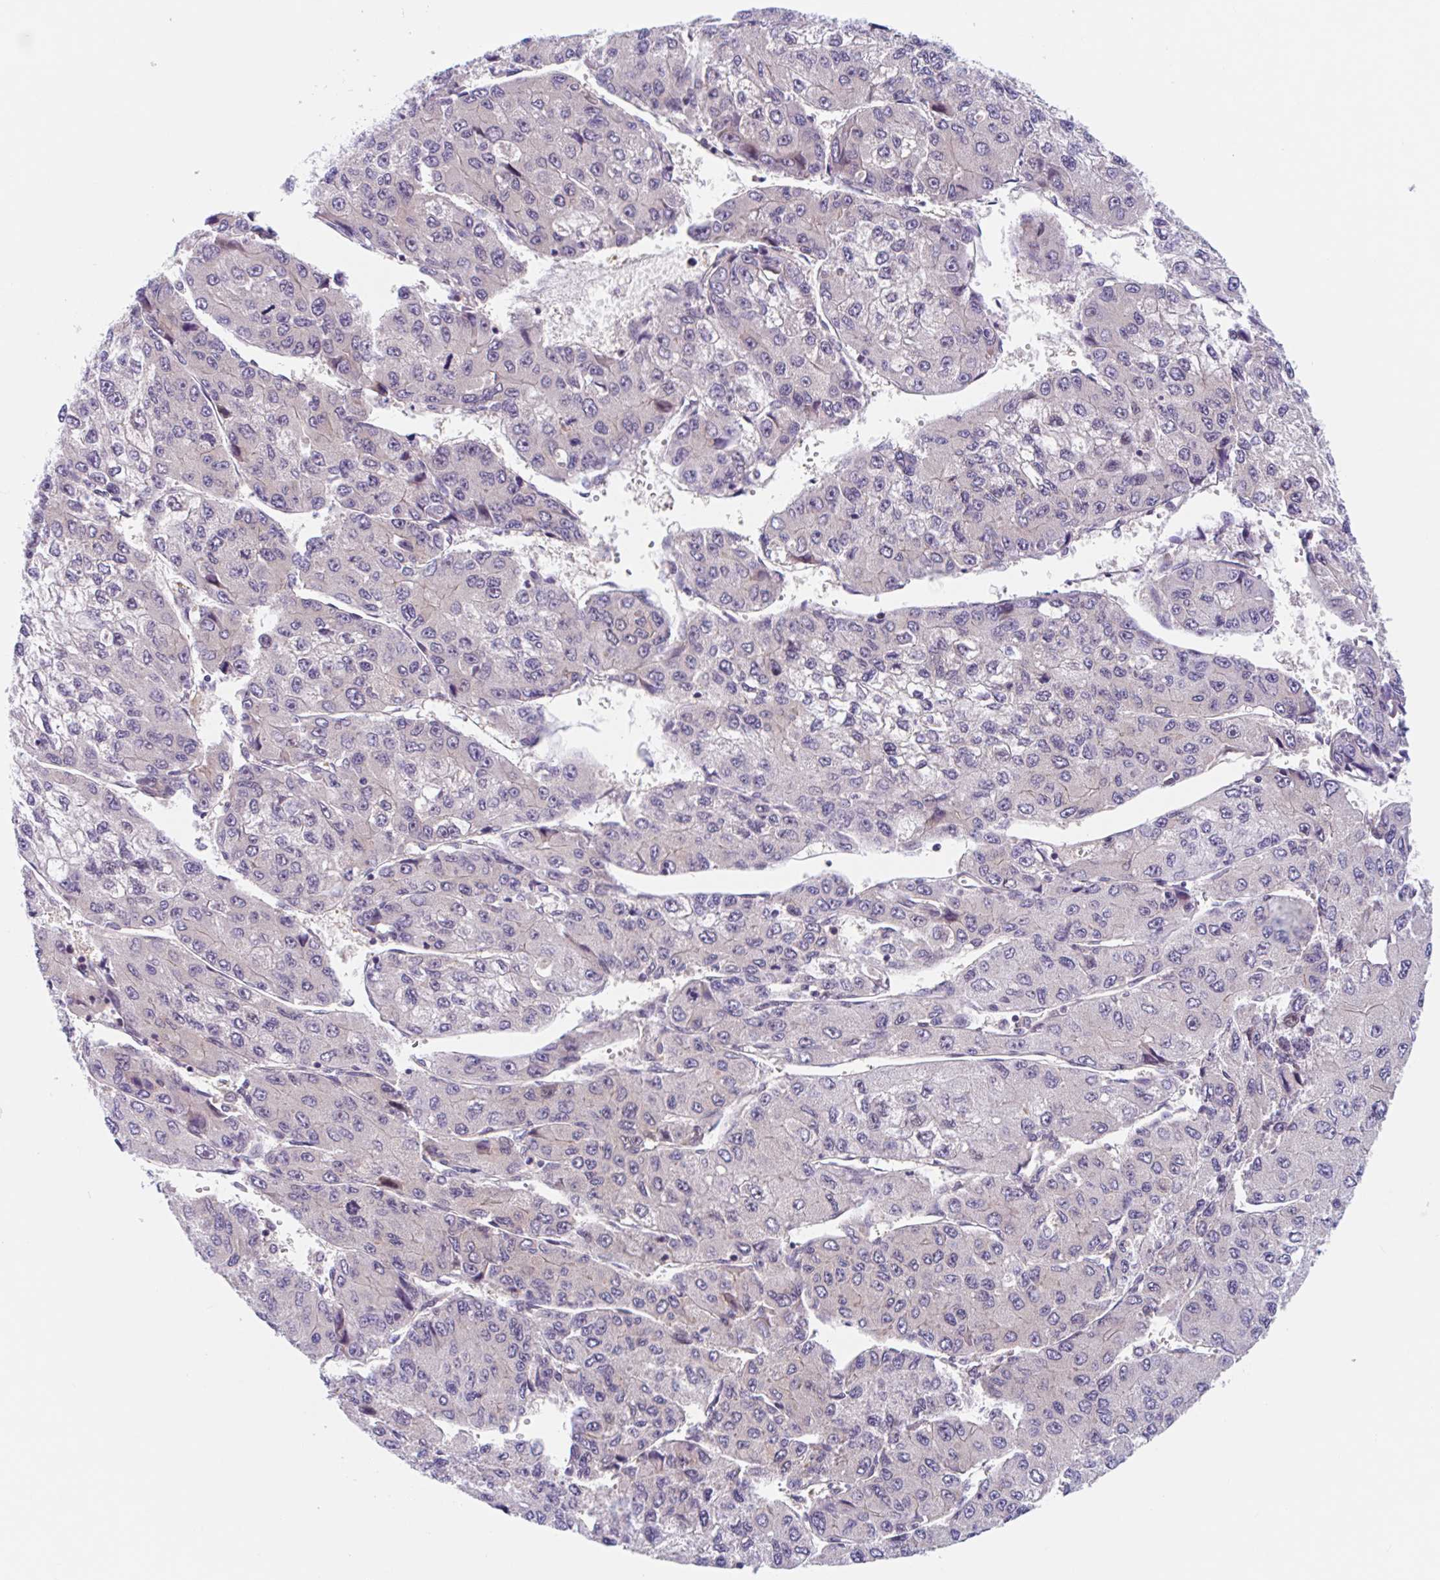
{"staining": {"intensity": "negative", "quantity": "none", "location": "none"}, "tissue": "liver cancer", "cell_type": "Tumor cells", "image_type": "cancer", "snomed": [{"axis": "morphology", "description": "Carcinoma, Hepatocellular, NOS"}, {"axis": "topography", "description": "Liver"}], "caption": "Tumor cells are negative for brown protein staining in hepatocellular carcinoma (liver).", "gene": "TMEM86A", "patient": {"sex": "female", "age": 66}}